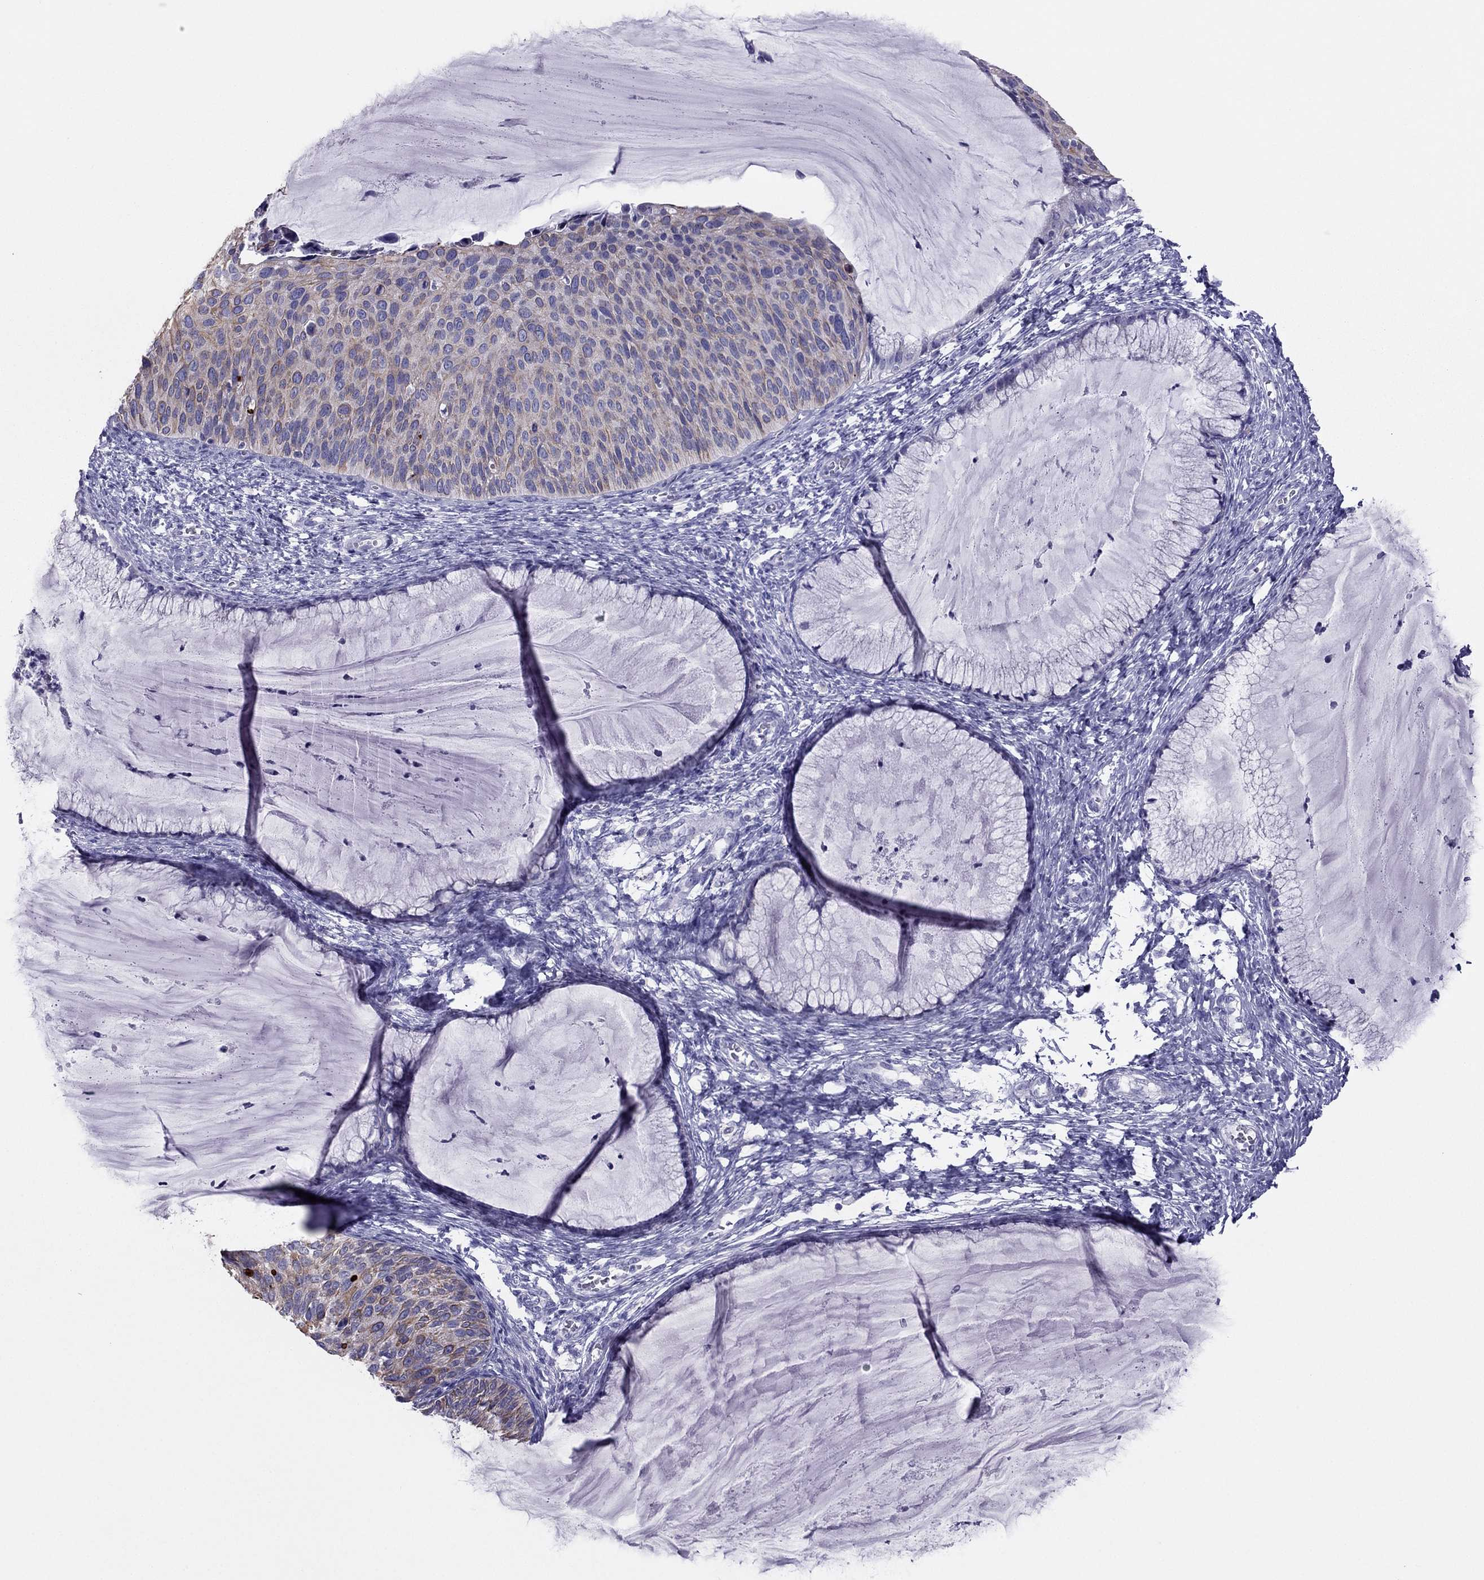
{"staining": {"intensity": "weak", "quantity": ">75%", "location": "cytoplasmic/membranous"}, "tissue": "cervical cancer", "cell_type": "Tumor cells", "image_type": "cancer", "snomed": [{"axis": "morphology", "description": "Squamous cell carcinoma, NOS"}, {"axis": "topography", "description": "Cervix"}], "caption": "Tumor cells reveal low levels of weak cytoplasmic/membranous expression in approximately >75% of cells in human squamous cell carcinoma (cervical). Immunohistochemistry stains the protein of interest in brown and the nuclei are stained blue.", "gene": "MAEL", "patient": {"sex": "female", "age": 36}}